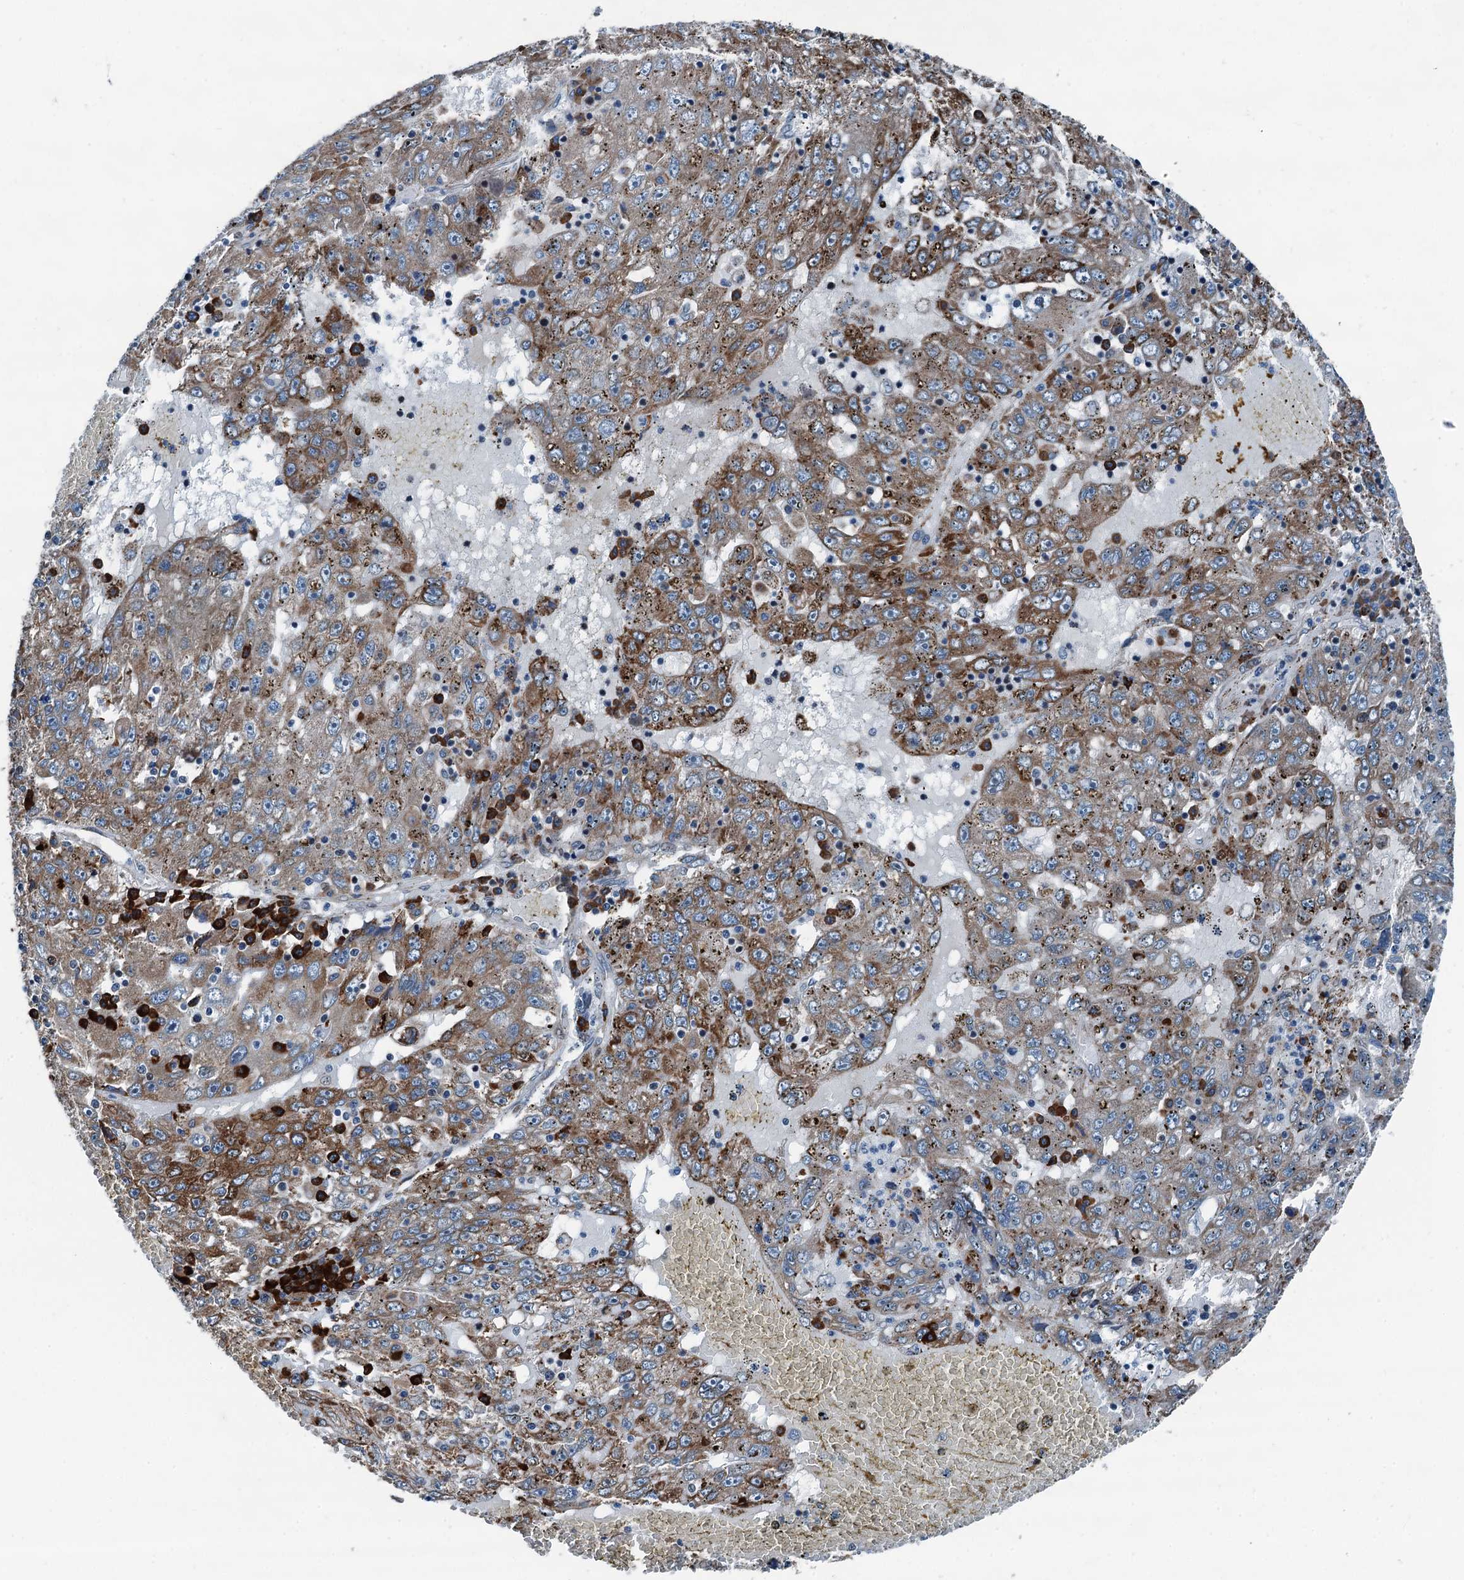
{"staining": {"intensity": "moderate", "quantity": ">75%", "location": "cytoplasmic/membranous"}, "tissue": "liver cancer", "cell_type": "Tumor cells", "image_type": "cancer", "snomed": [{"axis": "morphology", "description": "Carcinoma, Hepatocellular, NOS"}, {"axis": "topography", "description": "Liver"}], "caption": "Immunohistochemistry staining of liver cancer, which shows medium levels of moderate cytoplasmic/membranous expression in about >75% of tumor cells indicating moderate cytoplasmic/membranous protein positivity. The staining was performed using DAB (brown) for protein detection and nuclei were counterstained in hematoxylin (blue).", "gene": "TAMALIN", "patient": {"sex": "male", "age": 49}}